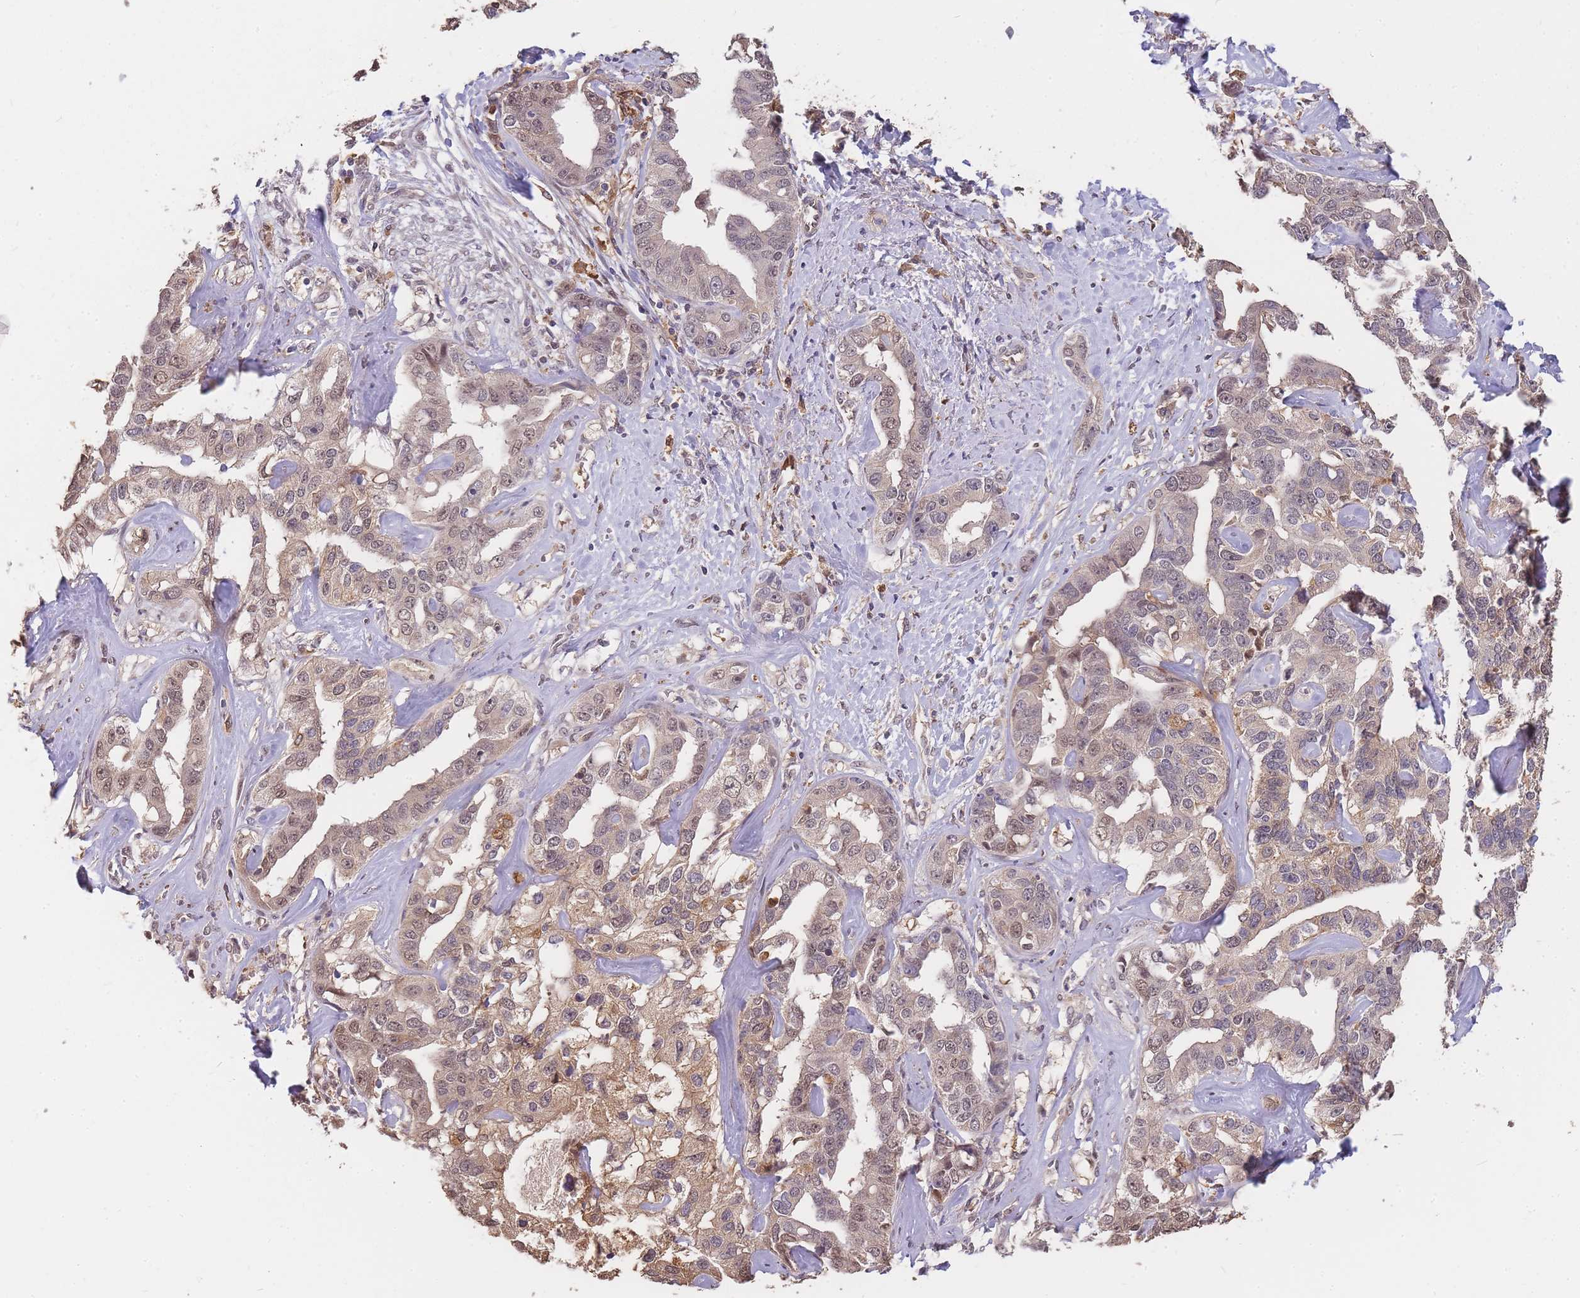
{"staining": {"intensity": "weak", "quantity": "25%-75%", "location": "cytoplasmic/membranous,nuclear"}, "tissue": "liver cancer", "cell_type": "Tumor cells", "image_type": "cancer", "snomed": [{"axis": "morphology", "description": "Cholangiocarcinoma"}, {"axis": "topography", "description": "Liver"}], "caption": "Brown immunohistochemical staining in human cholangiocarcinoma (liver) exhibits weak cytoplasmic/membranous and nuclear expression in approximately 25%-75% of tumor cells.", "gene": "CDKN2AIPNL", "patient": {"sex": "male", "age": 59}}